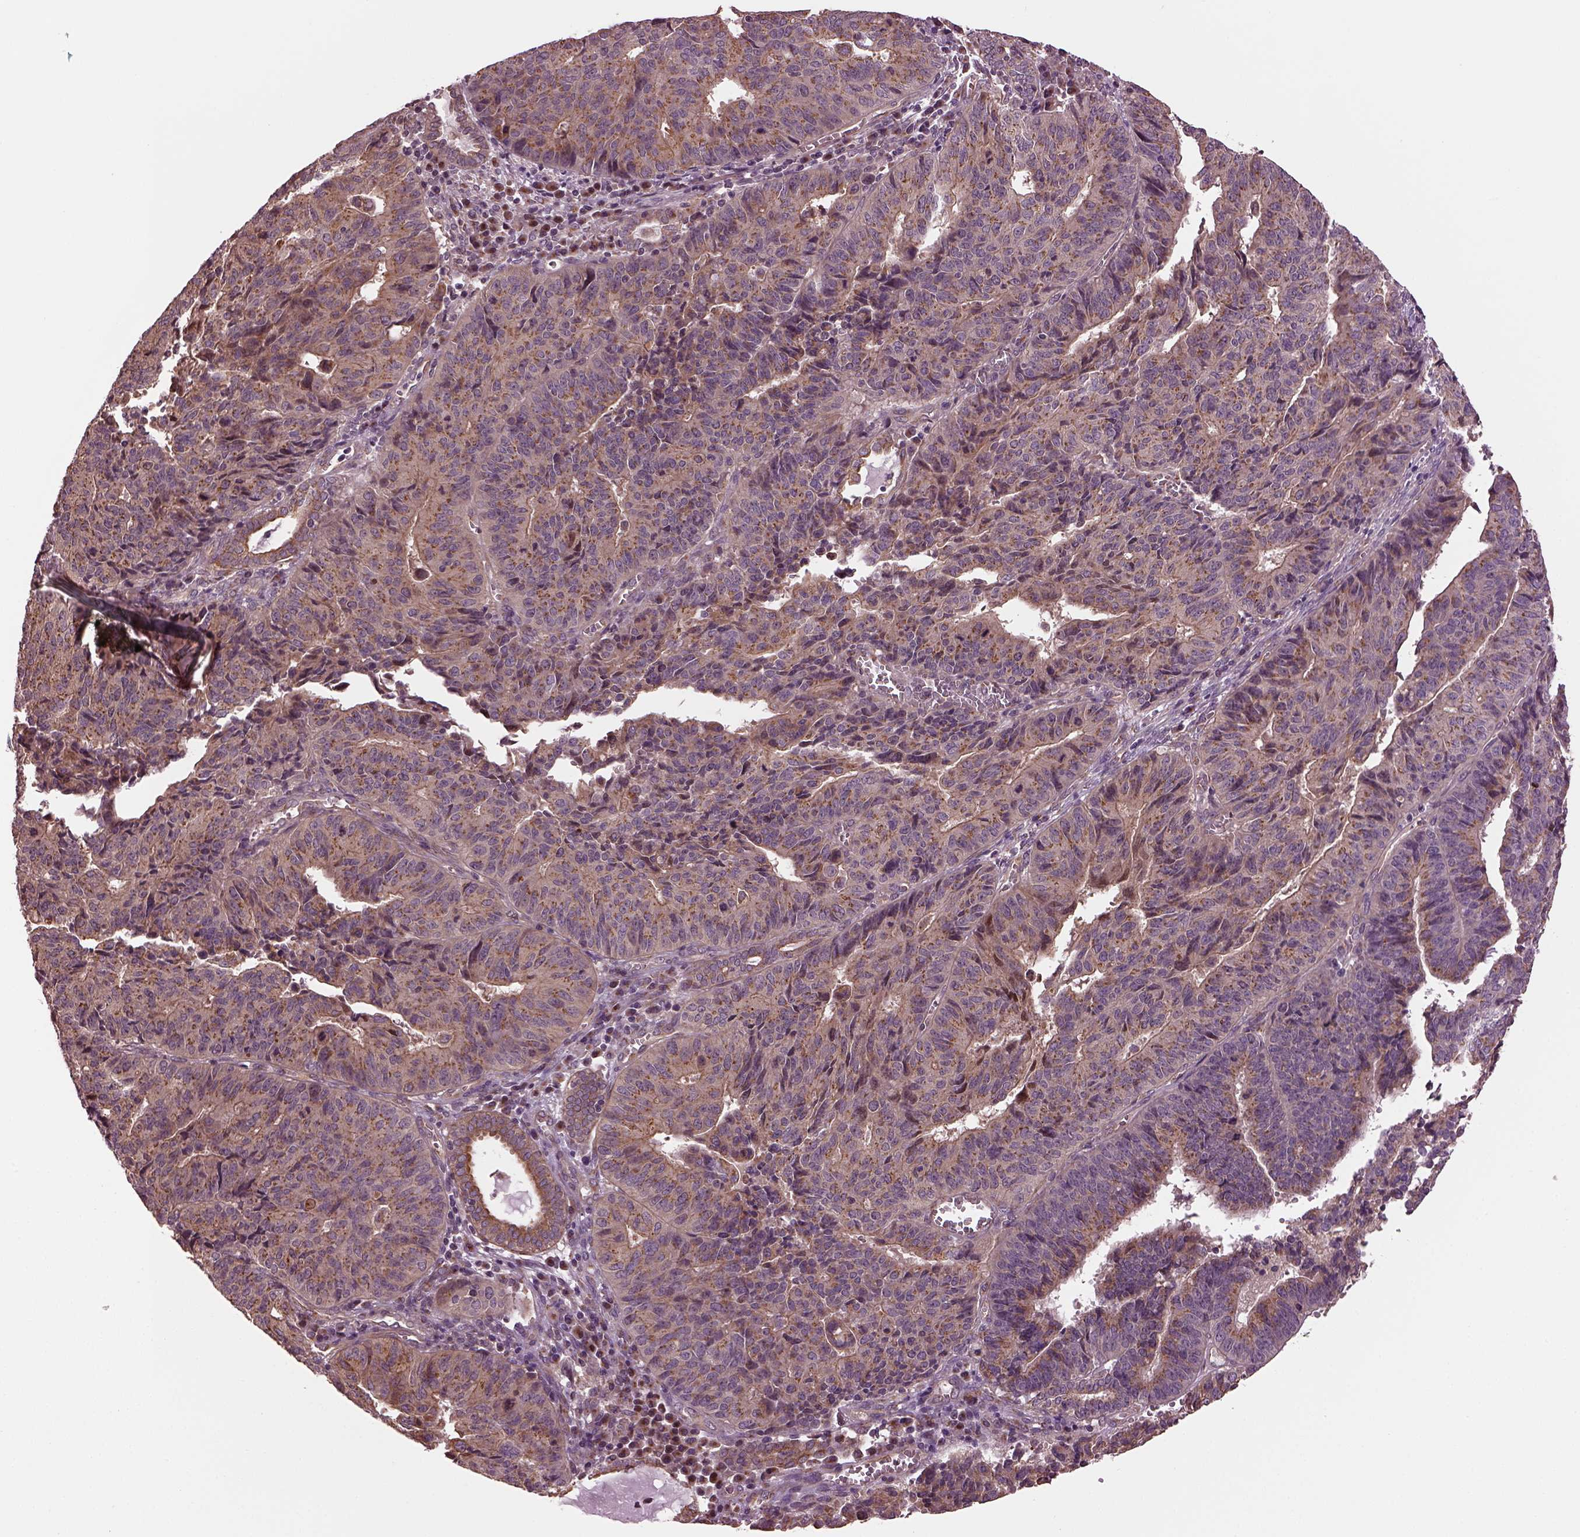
{"staining": {"intensity": "moderate", "quantity": "25%-75%", "location": "cytoplasmic/membranous"}, "tissue": "endometrial cancer", "cell_type": "Tumor cells", "image_type": "cancer", "snomed": [{"axis": "morphology", "description": "Adenocarcinoma, NOS"}, {"axis": "topography", "description": "Endometrium"}], "caption": "Immunohistochemical staining of endometrial adenocarcinoma exhibits medium levels of moderate cytoplasmic/membranous protein expression in approximately 25%-75% of tumor cells.", "gene": "RUFY3", "patient": {"sex": "female", "age": 65}}